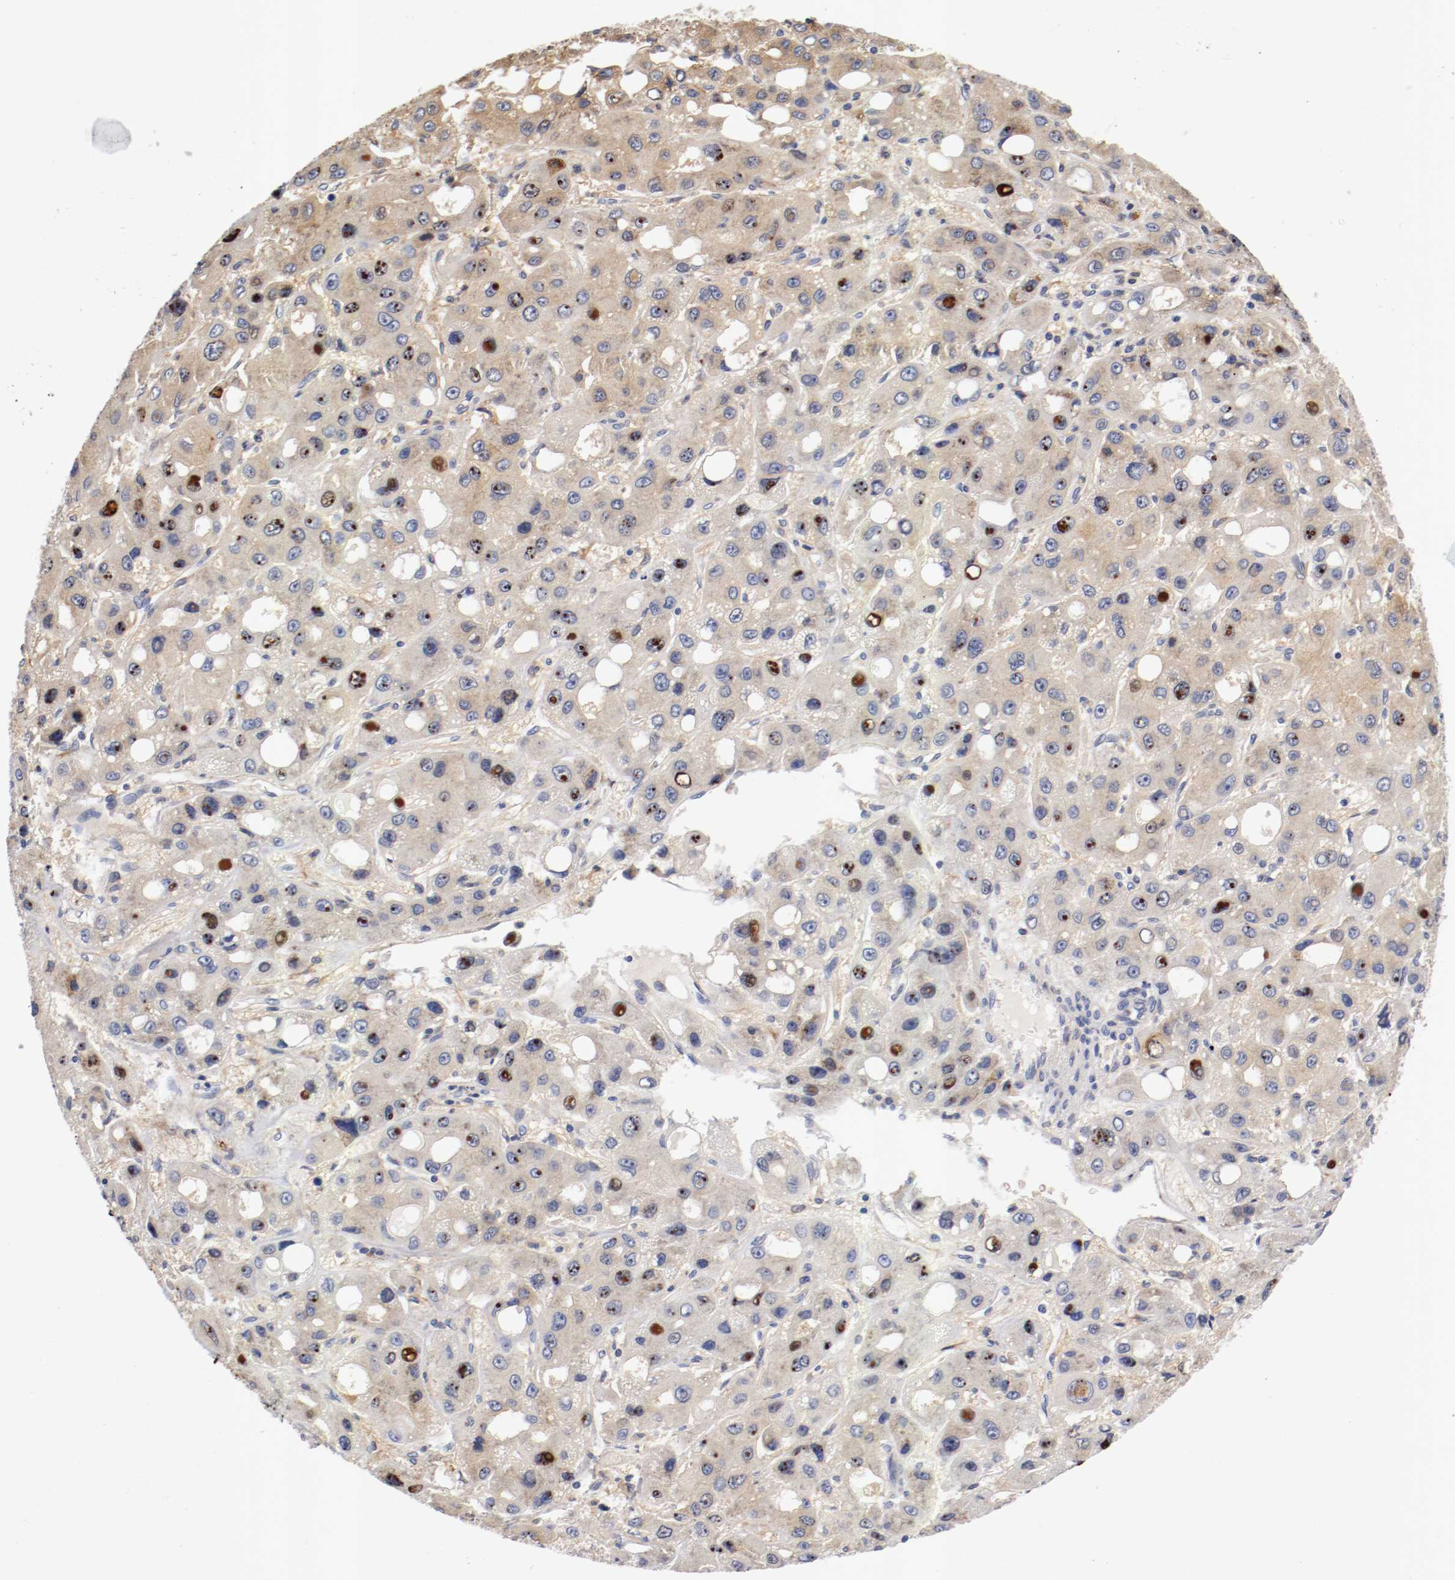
{"staining": {"intensity": "weak", "quantity": ">75%", "location": "cytoplasmic/membranous"}, "tissue": "liver cancer", "cell_type": "Tumor cells", "image_type": "cancer", "snomed": [{"axis": "morphology", "description": "Carcinoma, Hepatocellular, NOS"}, {"axis": "topography", "description": "Liver"}], "caption": "An image showing weak cytoplasmic/membranous positivity in approximately >75% of tumor cells in liver hepatocellular carcinoma, as visualized by brown immunohistochemical staining.", "gene": "TNFSF13", "patient": {"sex": "male", "age": 55}}